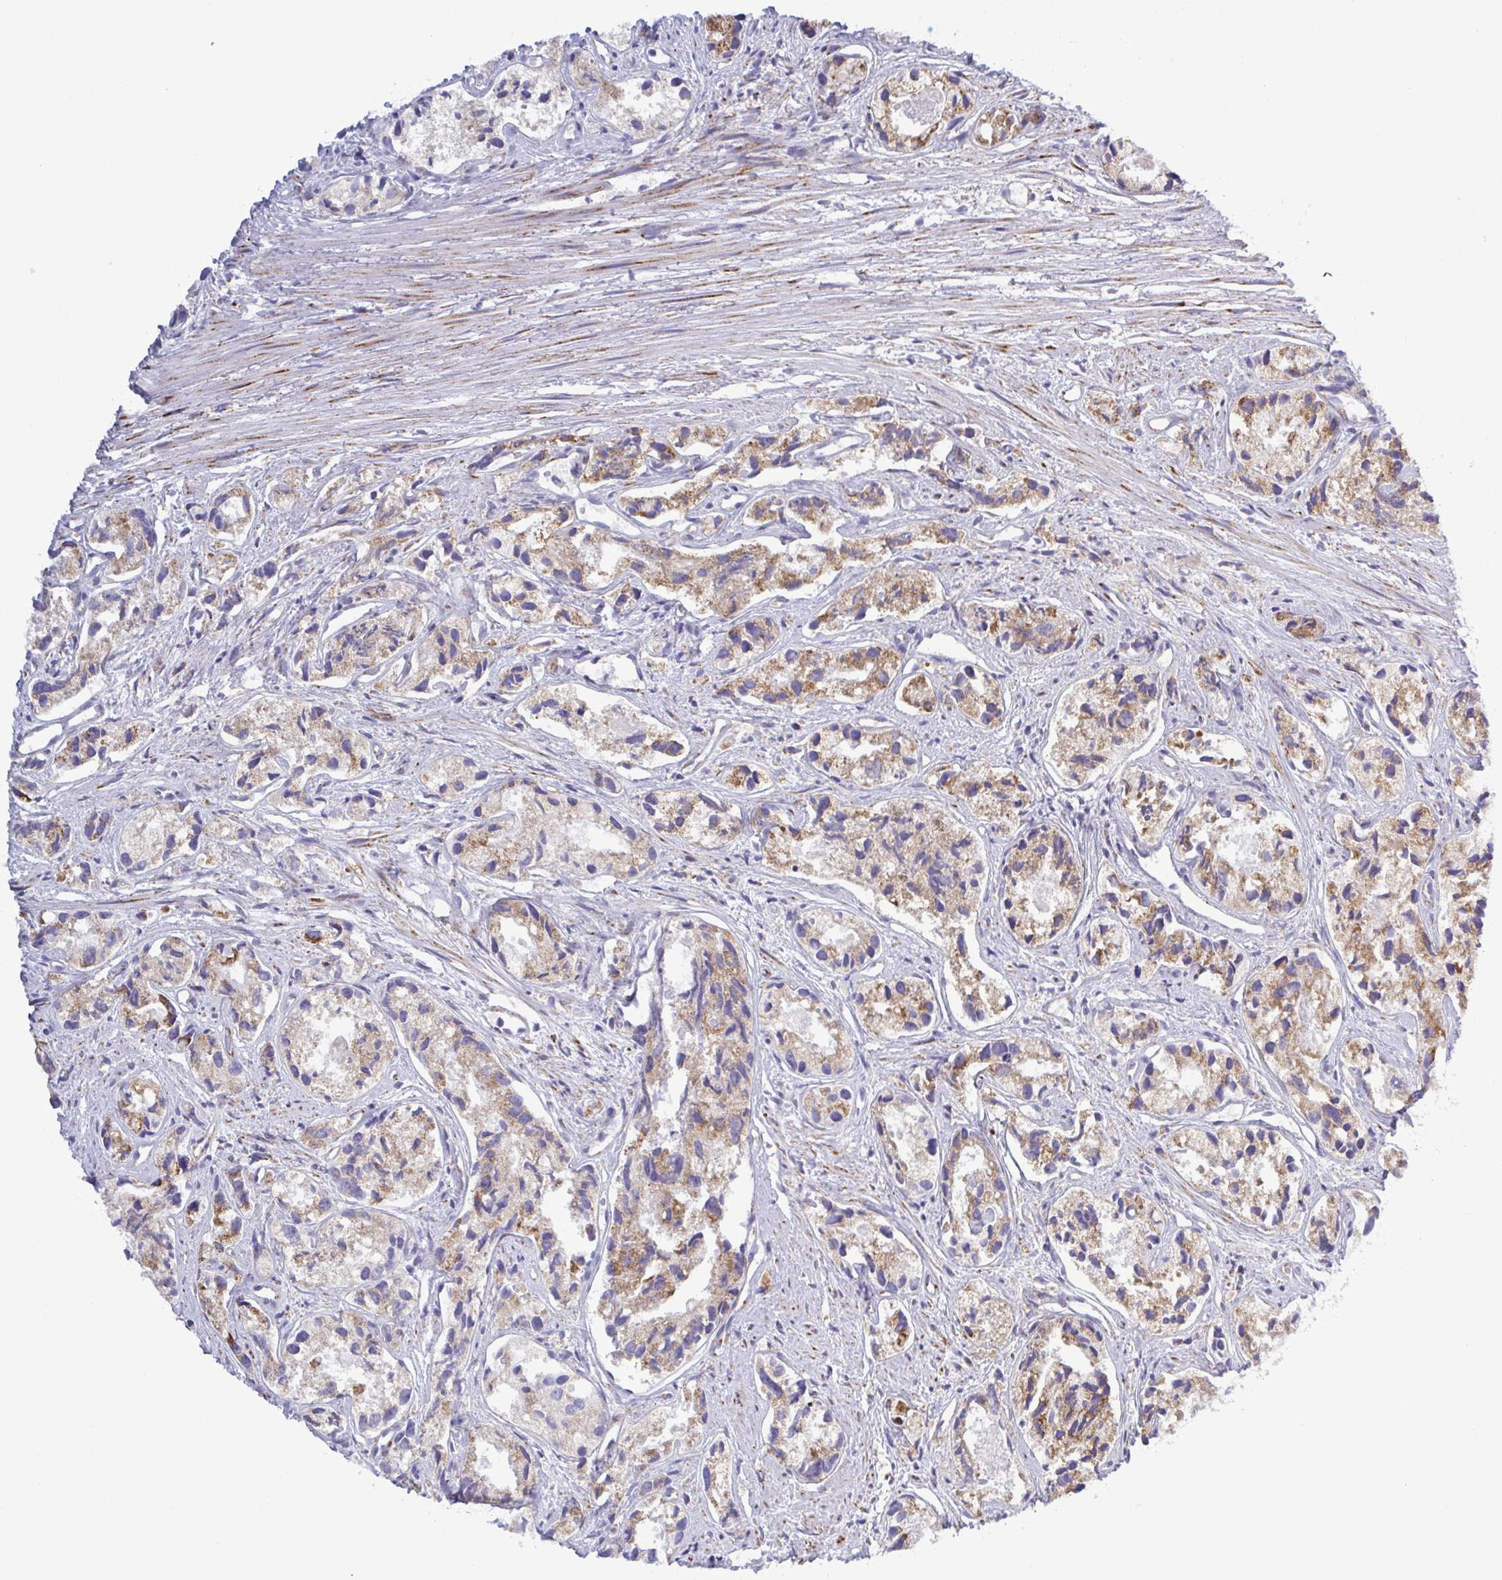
{"staining": {"intensity": "weak", "quantity": ">75%", "location": "cytoplasmic/membranous"}, "tissue": "prostate cancer", "cell_type": "Tumor cells", "image_type": "cancer", "snomed": [{"axis": "morphology", "description": "Adenocarcinoma, High grade"}, {"axis": "topography", "description": "Prostate"}], "caption": "Protein staining of high-grade adenocarcinoma (prostate) tissue exhibits weak cytoplasmic/membranous positivity in approximately >75% of tumor cells.", "gene": "CSDE1", "patient": {"sex": "male", "age": 84}}